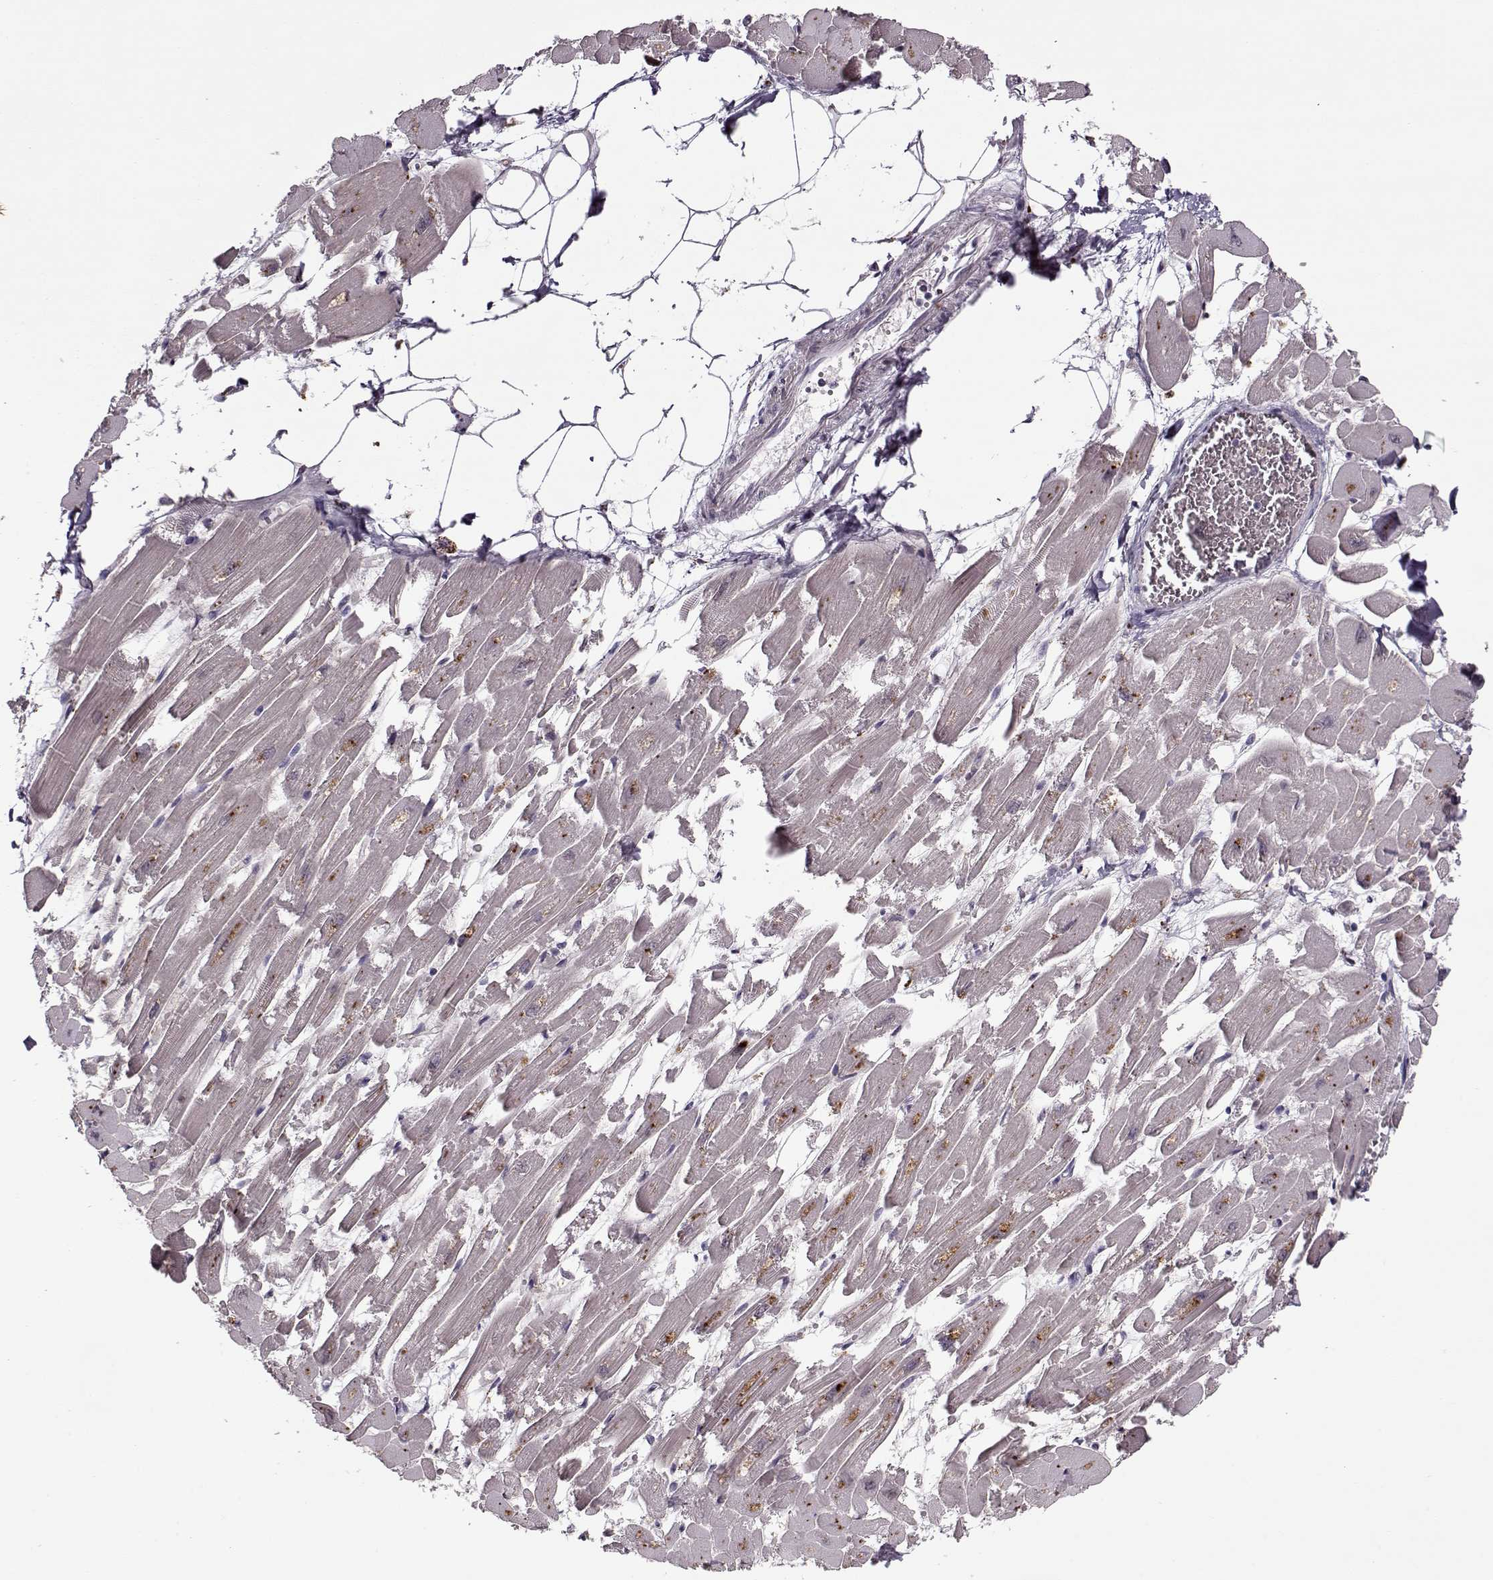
{"staining": {"intensity": "negative", "quantity": "none", "location": "none"}, "tissue": "heart muscle", "cell_type": "Cardiomyocytes", "image_type": "normal", "snomed": [{"axis": "morphology", "description": "Normal tissue, NOS"}, {"axis": "topography", "description": "Heart"}], "caption": "This is an immunohistochemistry (IHC) image of benign heart muscle. There is no staining in cardiomyocytes.", "gene": "ACOT11", "patient": {"sex": "female", "age": 52}}